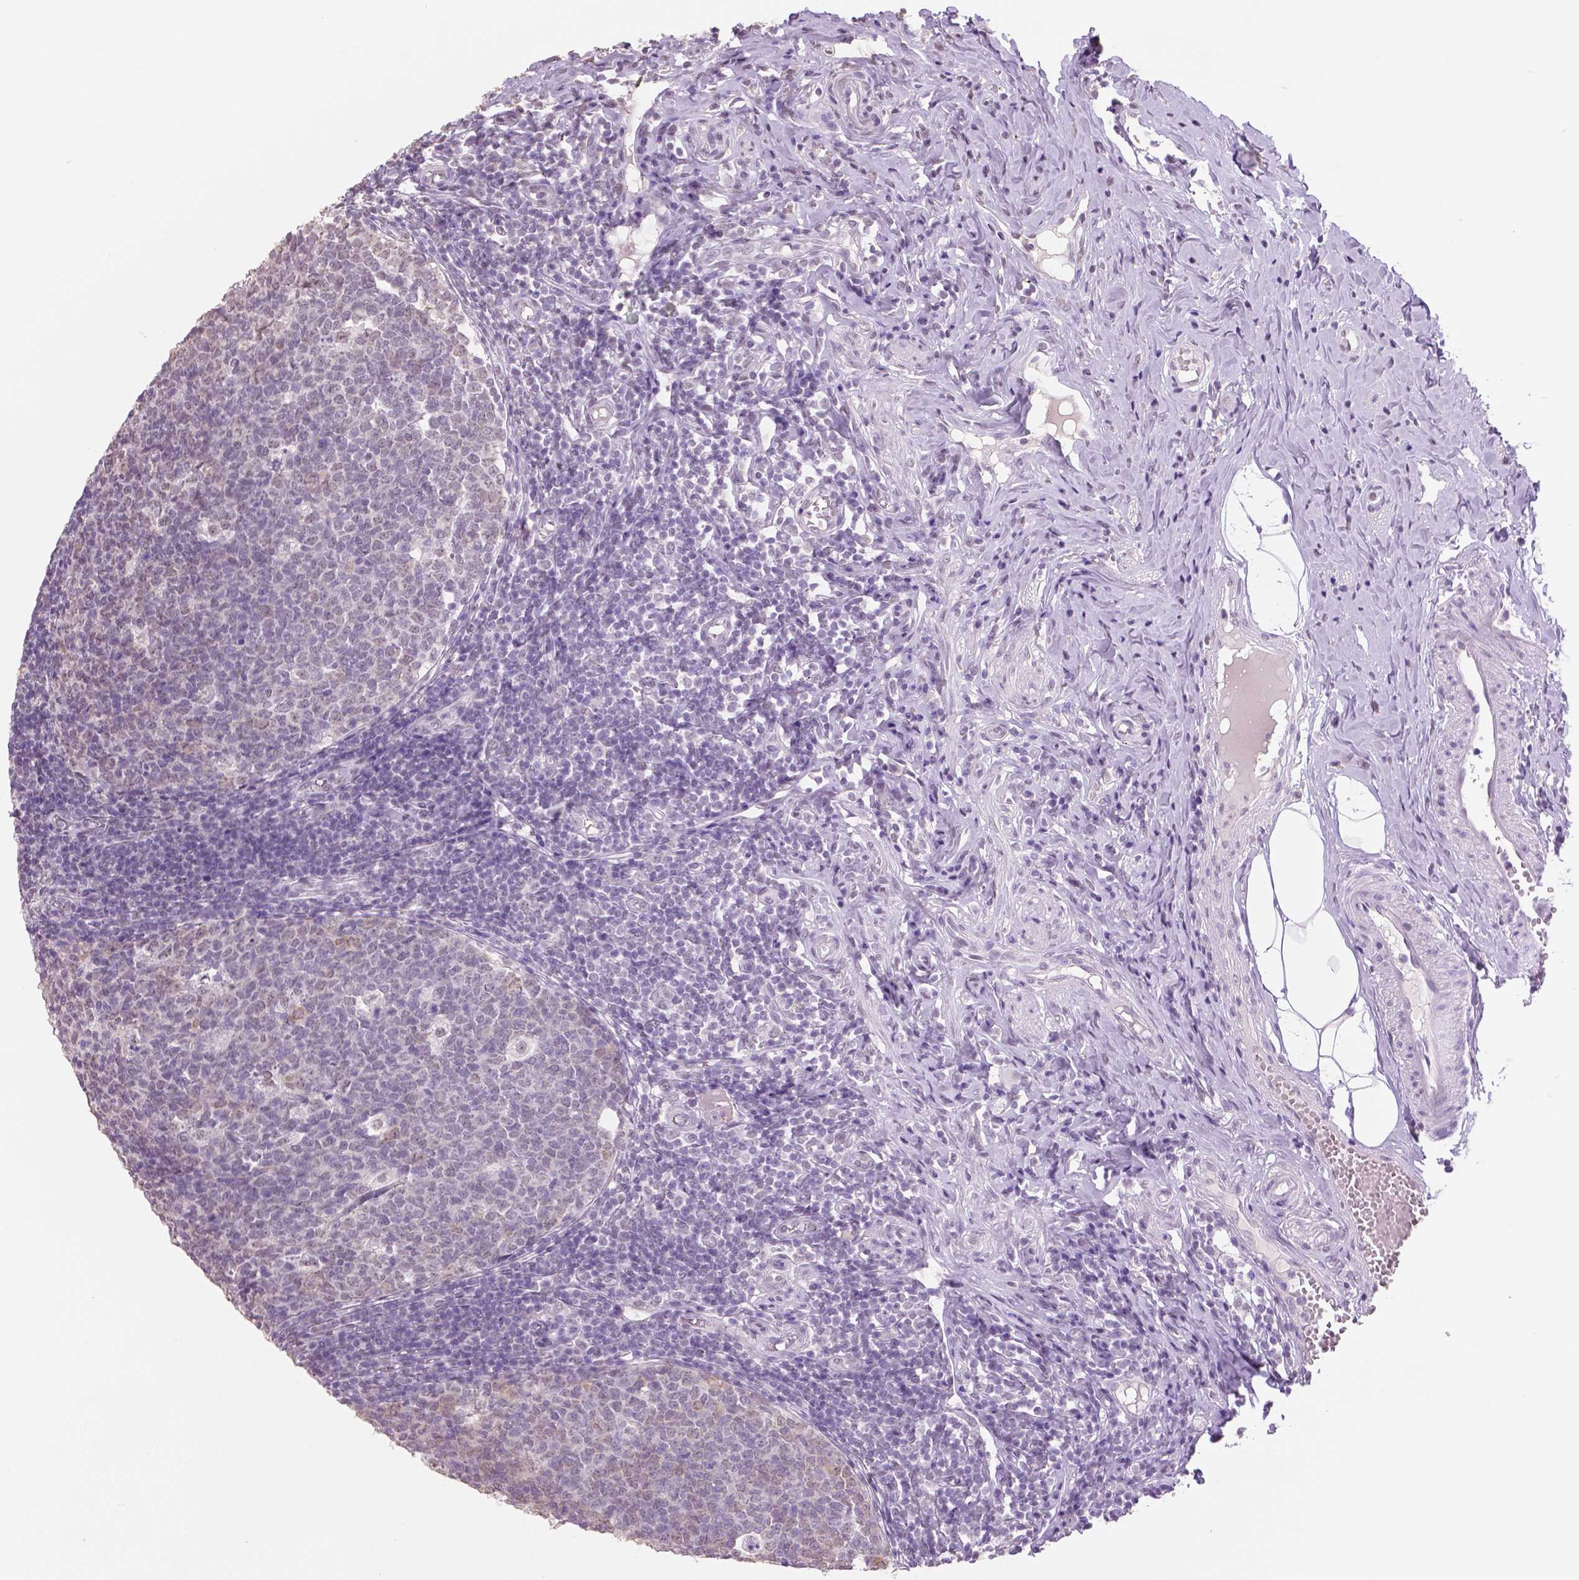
{"staining": {"intensity": "negative", "quantity": "none", "location": "none"}, "tissue": "appendix", "cell_type": "Glandular cells", "image_type": "normal", "snomed": [{"axis": "morphology", "description": "Normal tissue, NOS"}, {"axis": "topography", "description": "Appendix"}], "caption": "High power microscopy micrograph of an immunohistochemistry histopathology image of normal appendix, revealing no significant staining in glandular cells. The staining is performed using DAB (3,3'-diaminobenzidine) brown chromogen with nuclei counter-stained in using hematoxylin.", "gene": "IGF2BP1", "patient": {"sex": "male", "age": 18}}